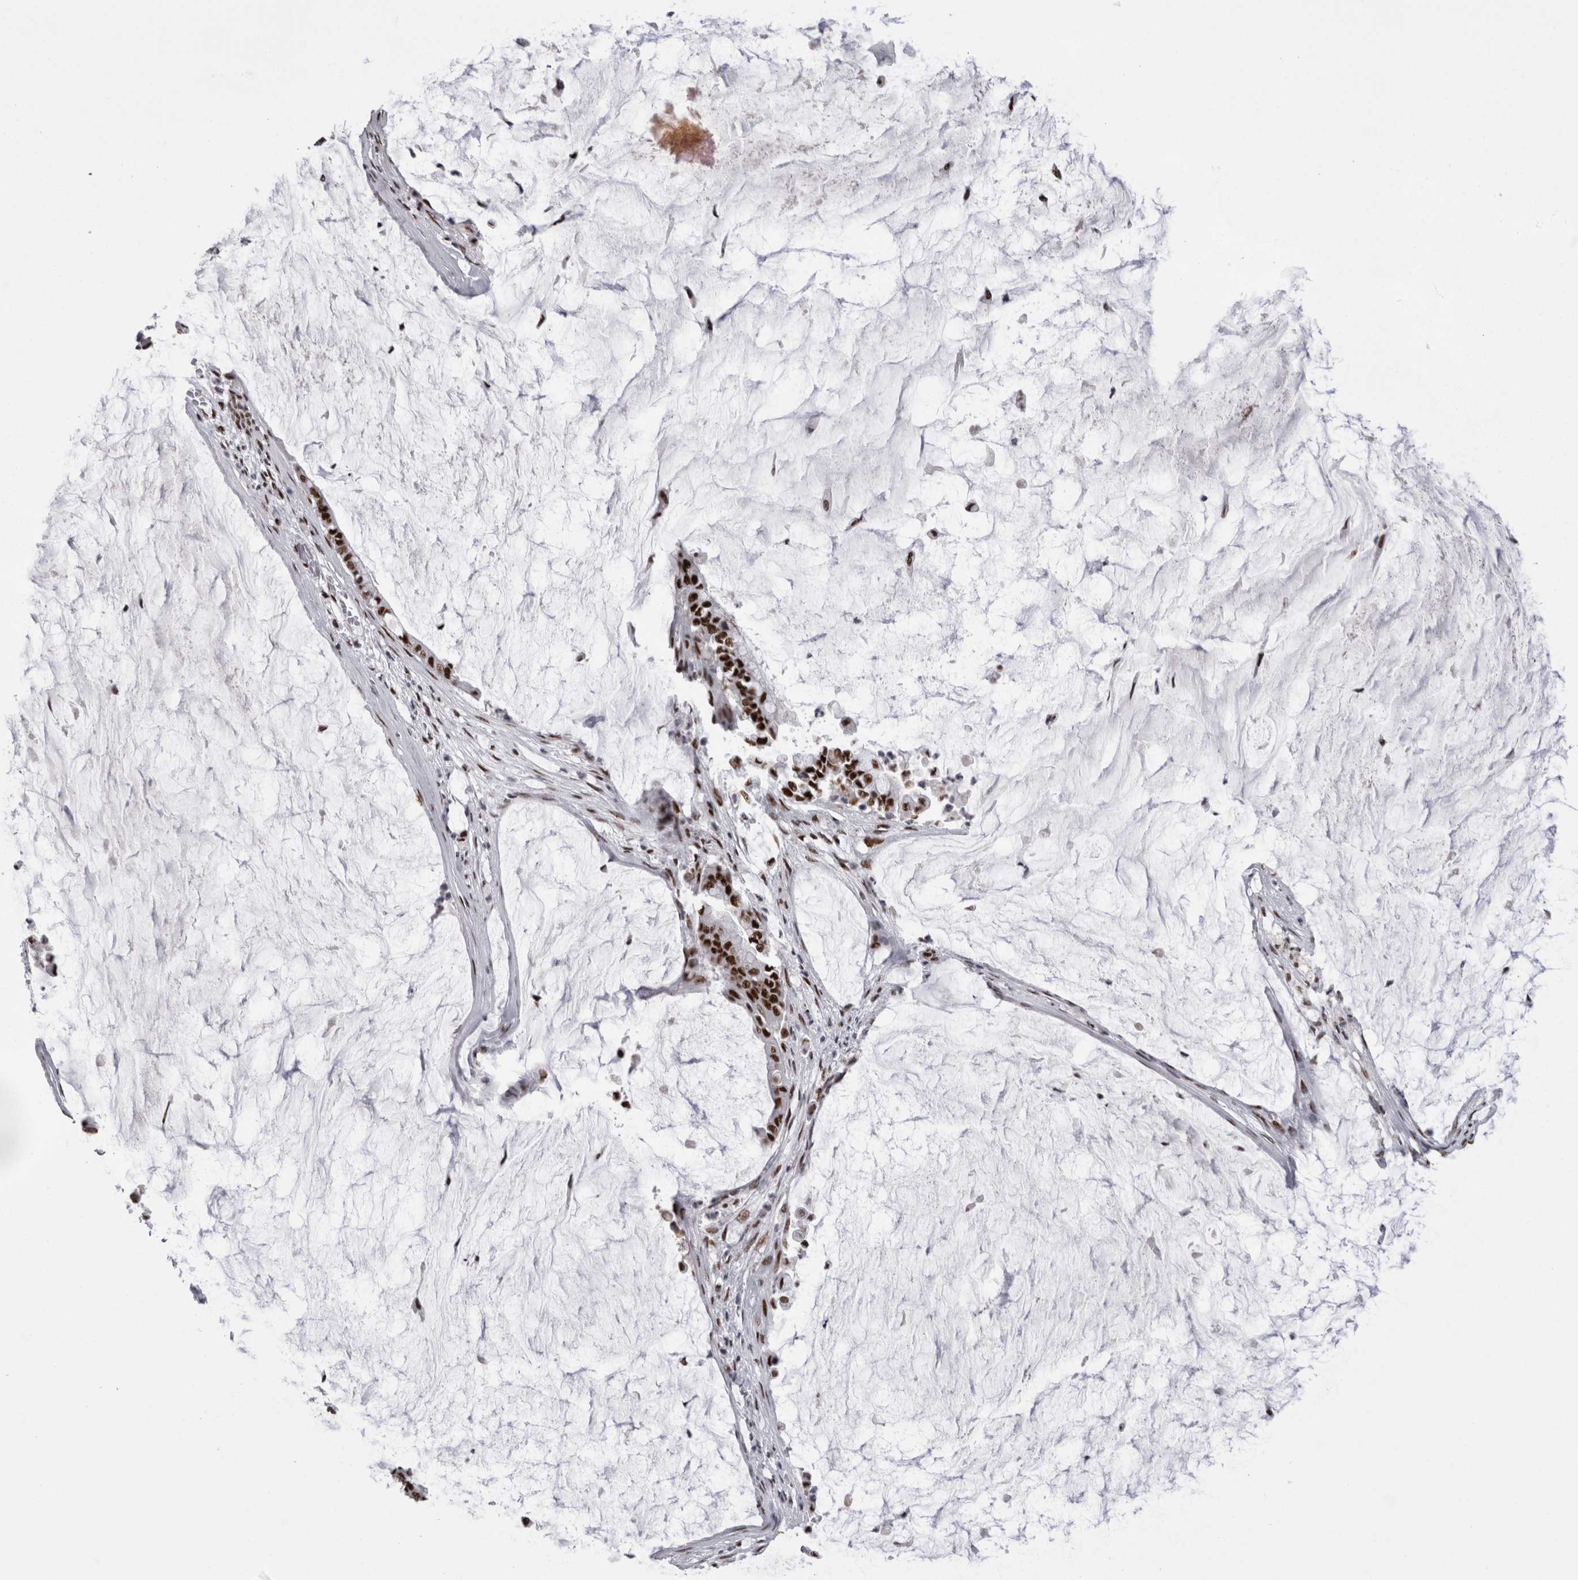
{"staining": {"intensity": "strong", "quantity": ">75%", "location": "nuclear"}, "tissue": "pancreatic cancer", "cell_type": "Tumor cells", "image_type": "cancer", "snomed": [{"axis": "morphology", "description": "Adenocarcinoma, NOS"}, {"axis": "topography", "description": "Pancreas"}], "caption": "Tumor cells reveal strong nuclear staining in about >75% of cells in pancreatic adenocarcinoma. The protein of interest is stained brown, and the nuclei are stained in blue (DAB (3,3'-diaminobenzidine) IHC with brightfield microscopy, high magnification).", "gene": "SNRNP40", "patient": {"sex": "male", "age": 41}}